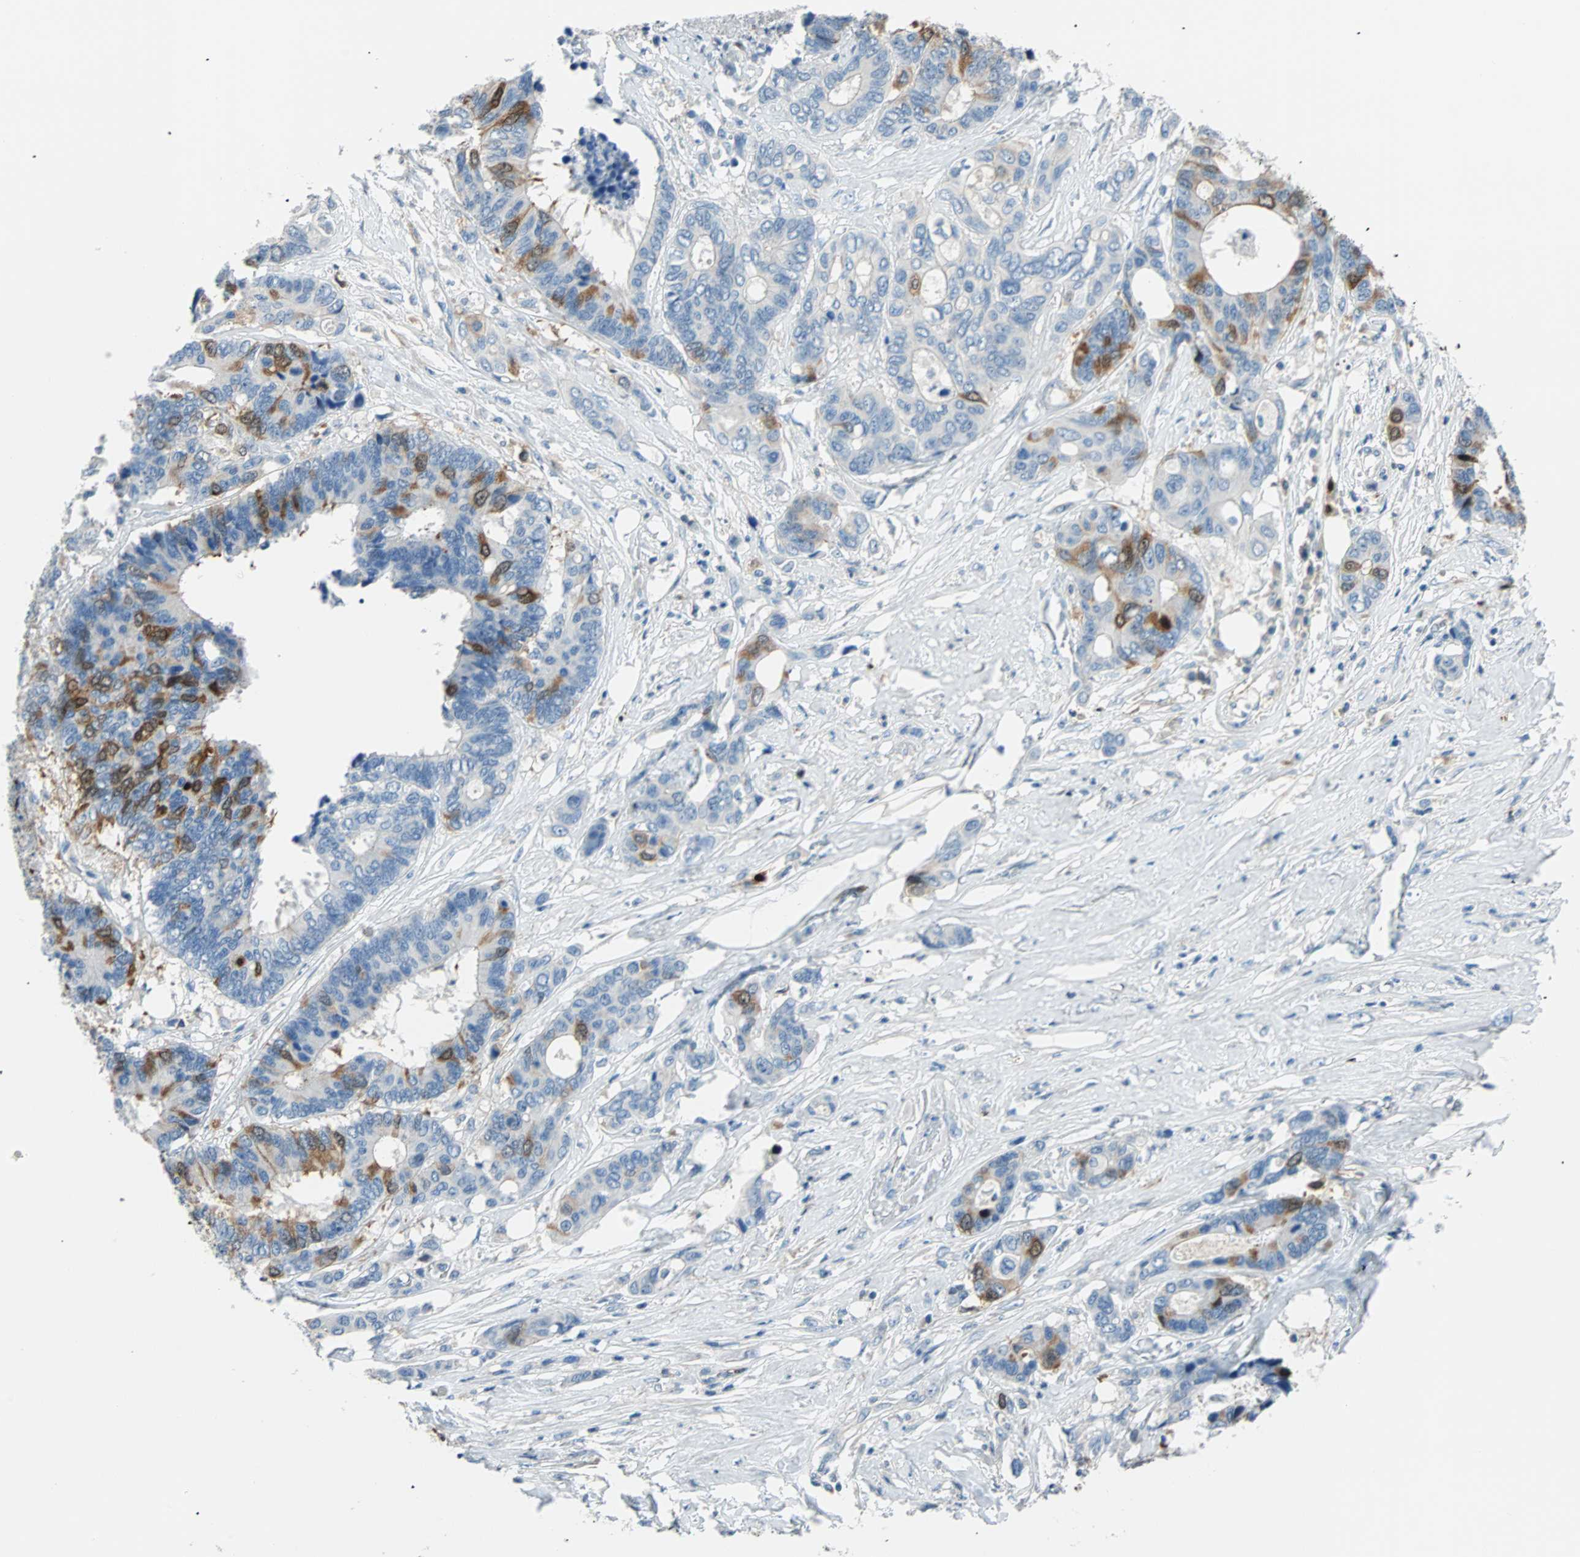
{"staining": {"intensity": "moderate", "quantity": "<25%", "location": "cytoplasmic/membranous"}, "tissue": "colorectal cancer", "cell_type": "Tumor cells", "image_type": "cancer", "snomed": [{"axis": "morphology", "description": "Adenocarcinoma, NOS"}, {"axis": "topography", "description": "Rectum"}], "caption": "The photomicrograph reveals immunohistochemical staining of colorectal adenocarcinoma. There is moderate cytoplasmic/membranous staining is seen in approximately <25% of tumor cells. (DAB IHC, brown staining for protein, blue staining for nuclei).", "gene": "PTTG1", "patient": {"sex": "male", "age": 55}}